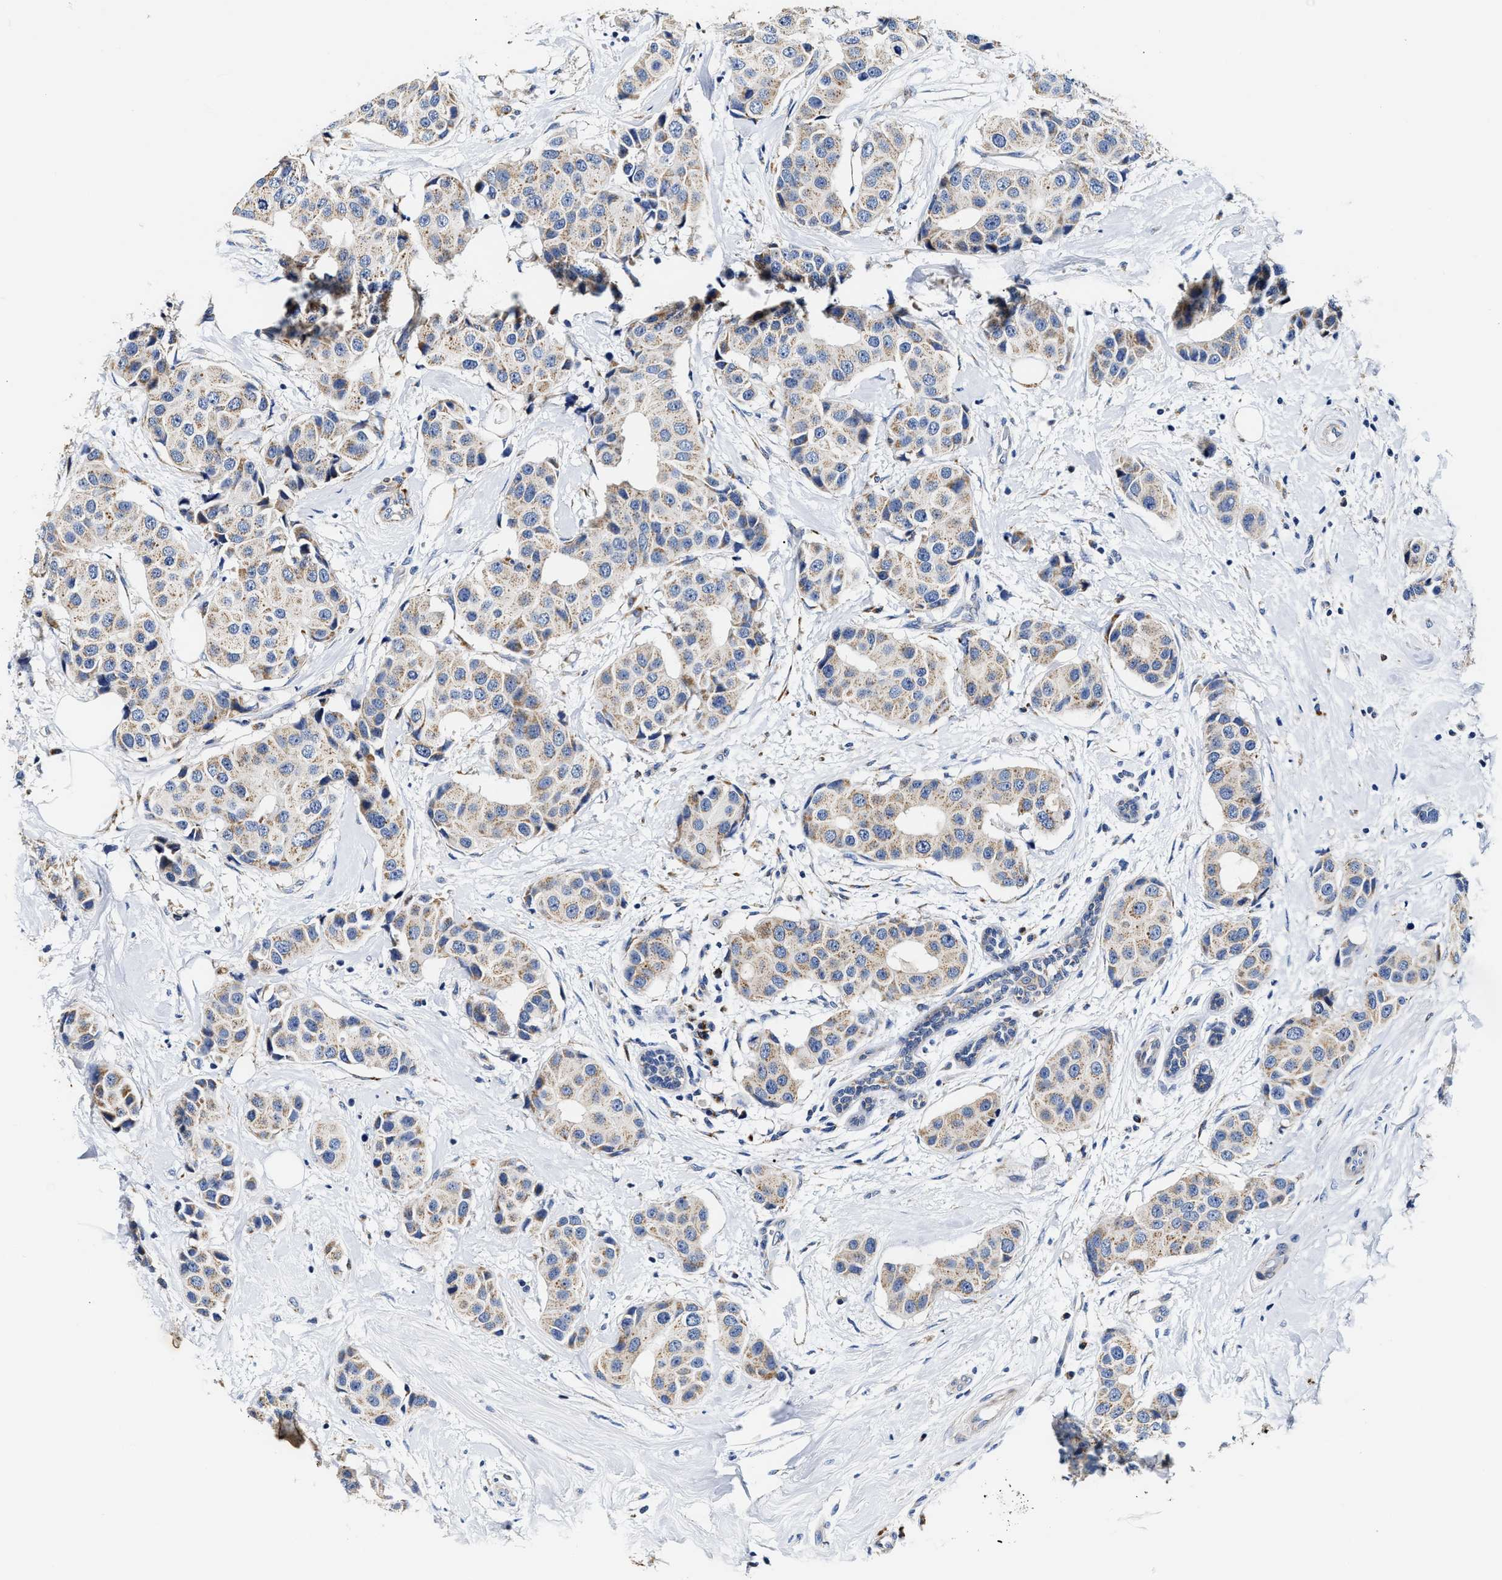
{"staining": {"intensity": "weak", "quantity": ">75%", "location": "cytoplasmic/membranous"}, "tissue": "breast cancer", "cell_type": "Tumor cells", "image_type": "cancer", "snomed": [{"axis": "morphology", "description": "Normal tissue, NOS"}, {"axis": "morphology", "description": "Duct carcinoma"}, {"axis": "topography", "description": "Breast"}], "caption": "Immunohistochemistry image of human invasive ductal carcinoma (breast) stained for a protein (brown), which reveals low levels of weak cytoplasmic/membranous expression in approximately >75% of tumor cells.", "gene": "ACADVL", "patient": {"sex": "female", "age": 39}}